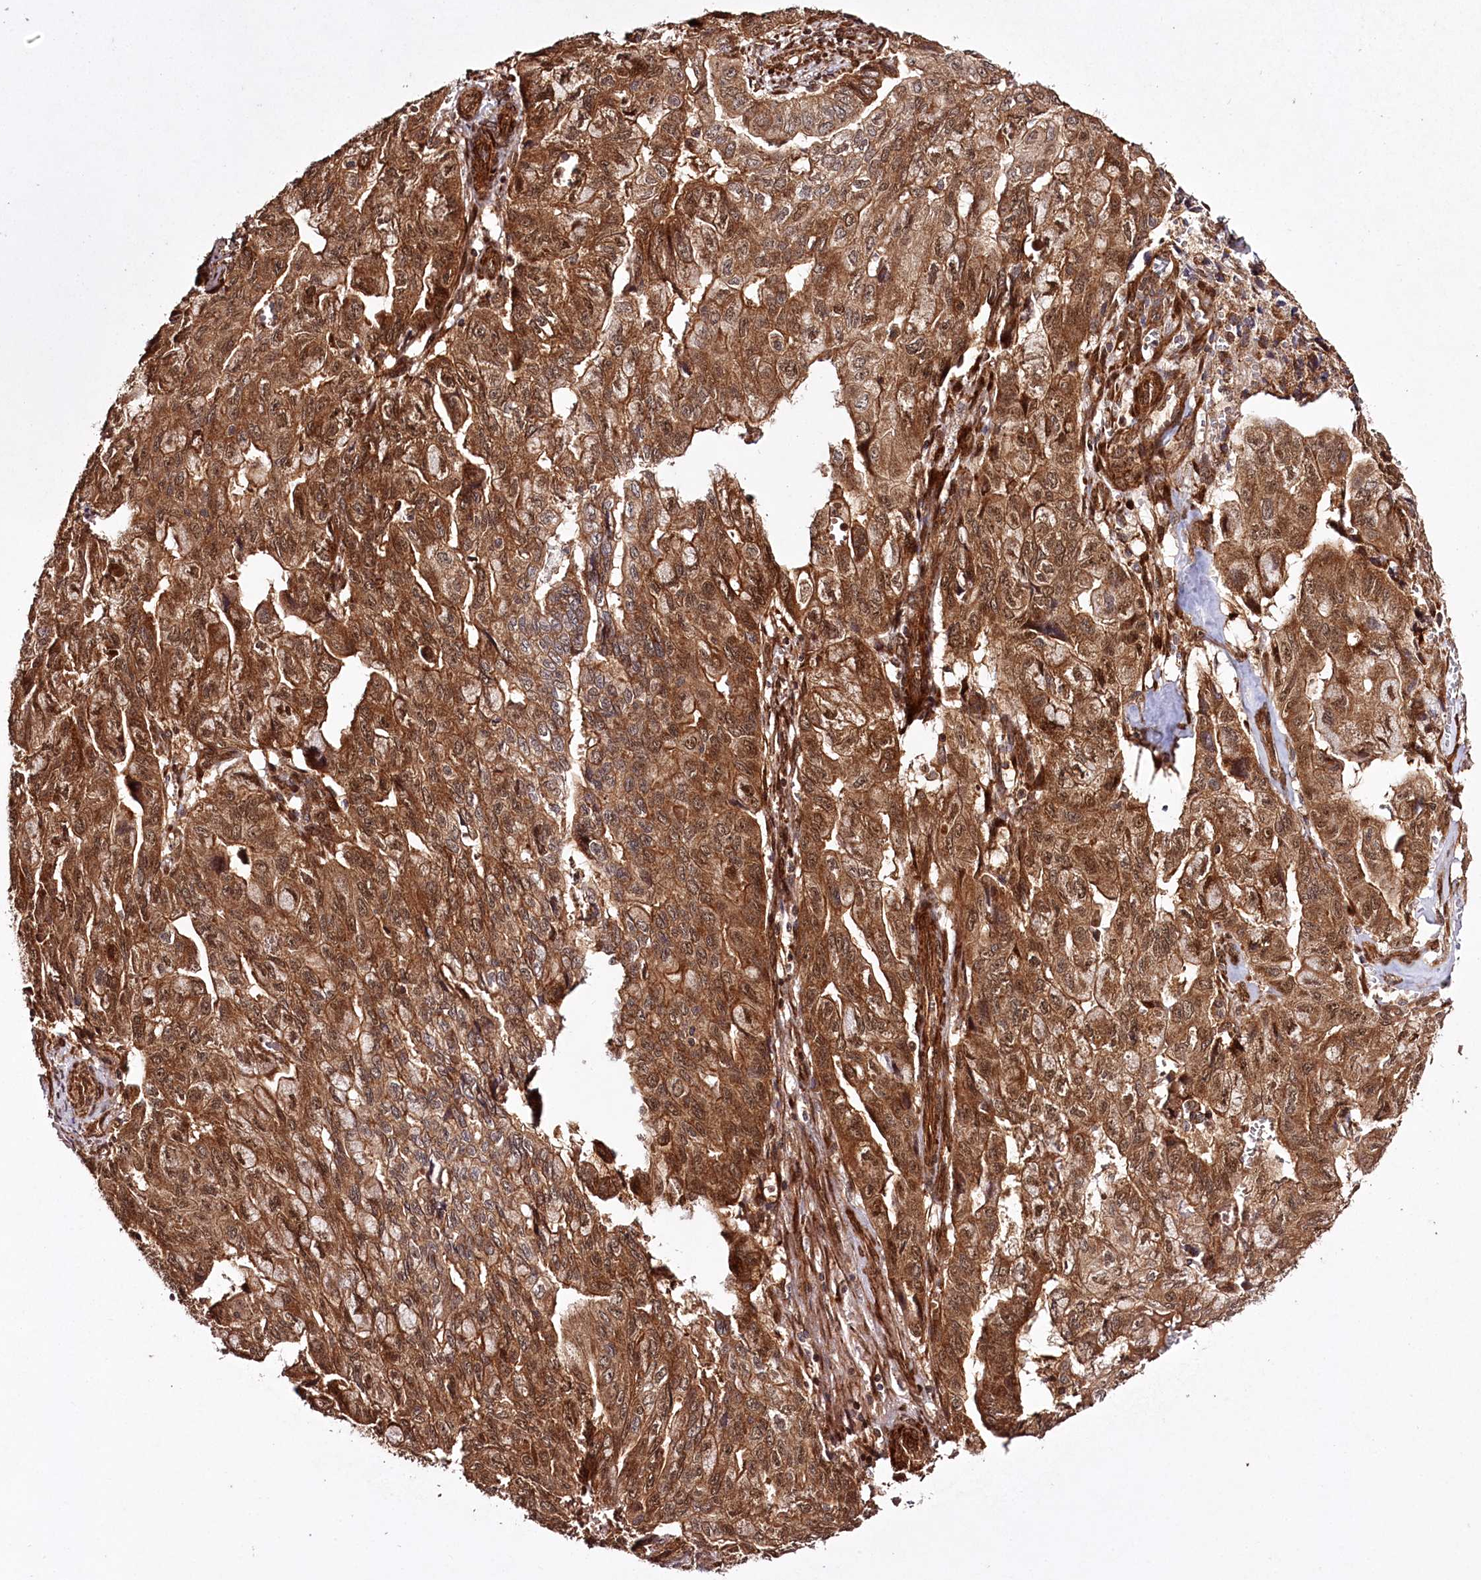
{"staining": {"intensity": "moderate", "quantity": ">75%", "location": "cytoplasmic/membranous"}, "tissue": "pancreatic cancer", "cell_type": "Tumor cells", "image_type": "cancer", "snomed": [{"axis": "morphology", "description": "Adenocarcinoma, NOS"}, {"axis": "topography", "description": "Pancreas"}], "caption": "High-magnification brightfield microscopy of adenocarcinoma (pancreatic) stained with DAB (3,3'-diaminobenzidine) (brown) and counterstained with hematoxylin (blue). tumor cells exhibit moderate cytoplasmic/membranous staining is appreciated in about>75% of cells. Using DAB (brown) and hematoxylin (blue) stains, captured at high magnification using brightfield microscopy.", "gene": "REXO2", "patient": {"sex": "male", "age": 51}}